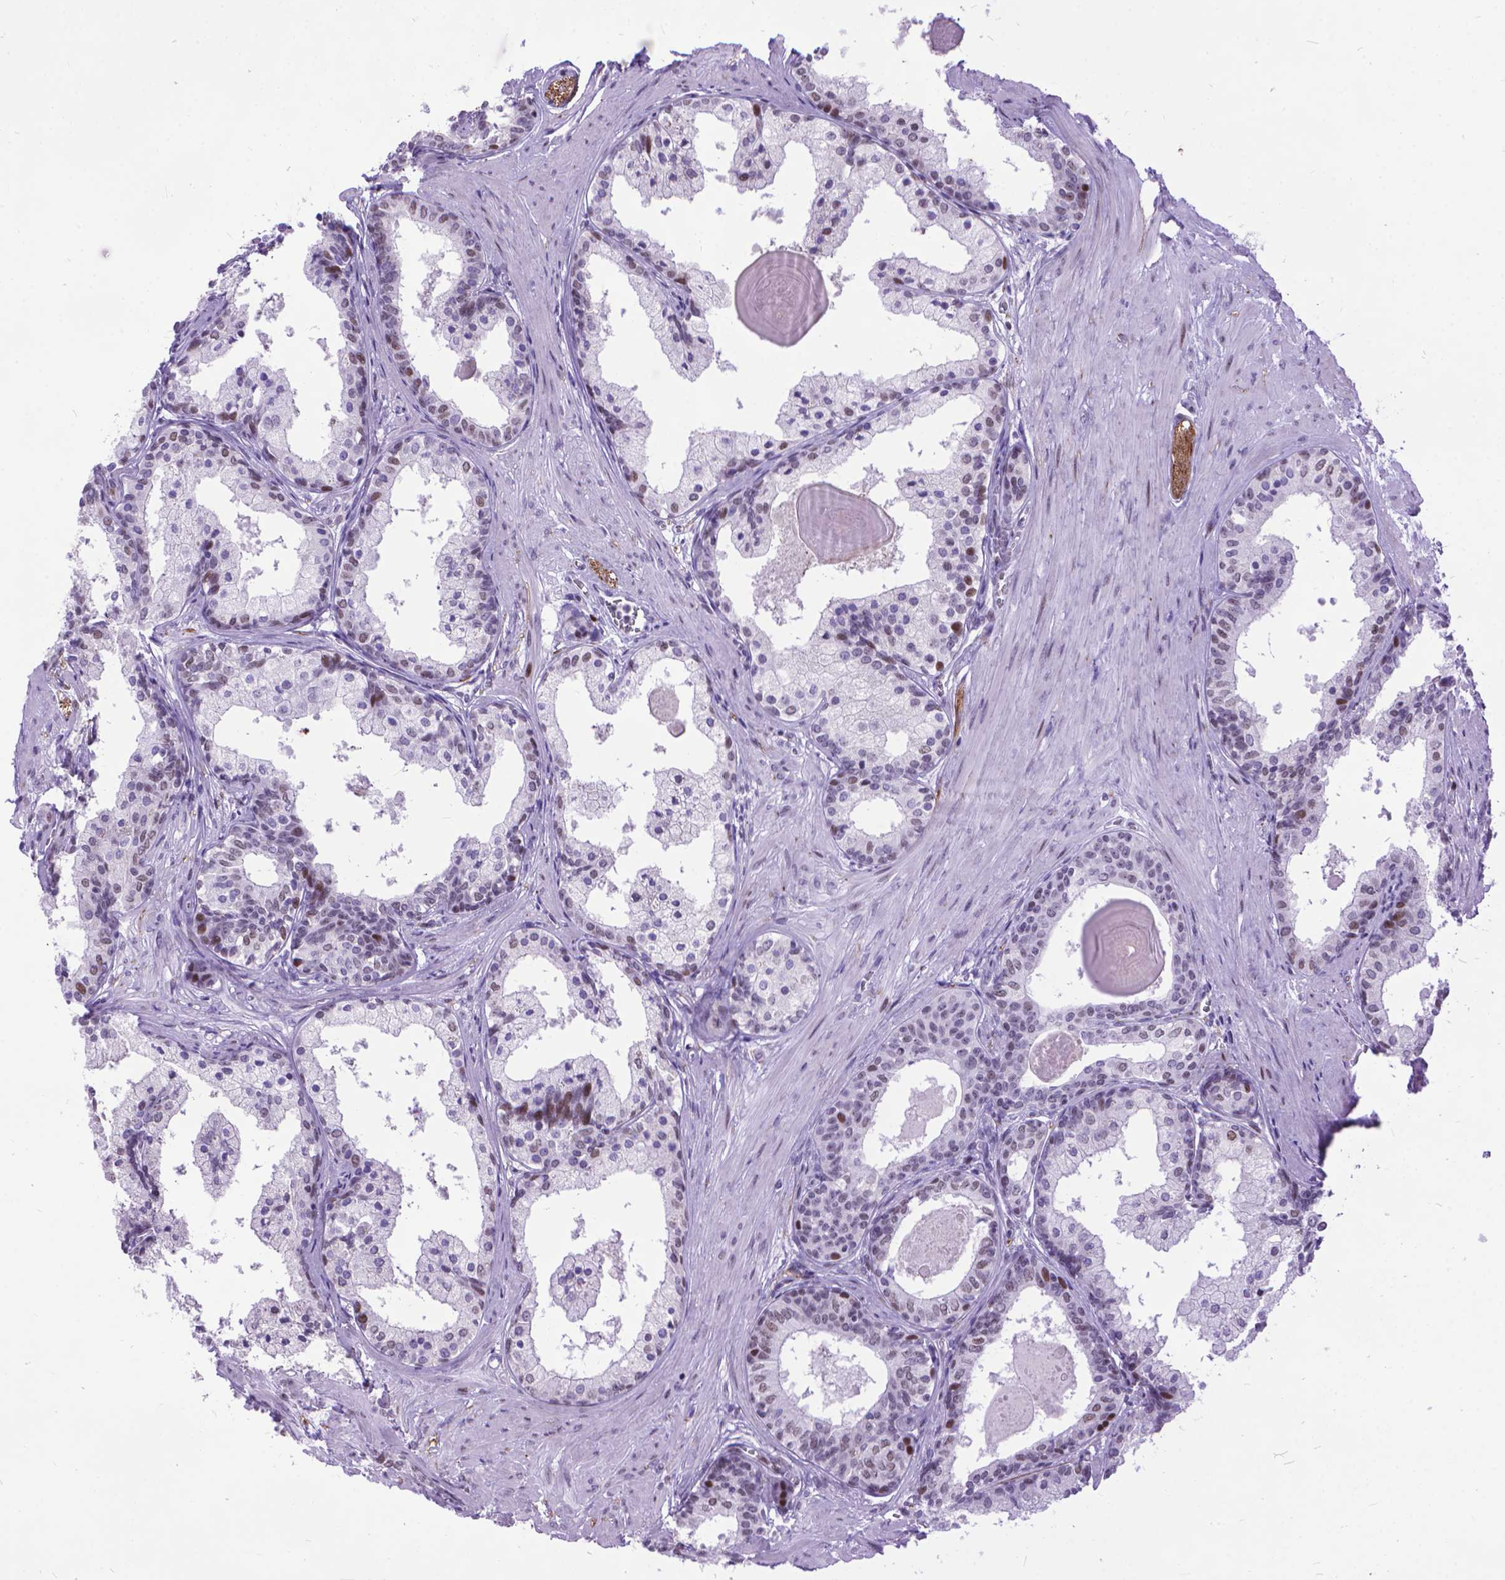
{"staining": {"intensity": "moderate", "quantity": "25%-75%", "location": "nuclear"}, "tissue": "prostate", "cell_type": "Glandular cells", "image_type": "normal", "snomed": [{"axis": "morphology", "description": "Normal tissue, NOS"}, {"axis": "topography", "description": "Prostate"}], "caption": "The photomicrograph displays a brown stain indicating the presence of a protein in the nuclear of glandular cells in prostate. (IHC, brightfield microscopy, high magnification).", "gene": "POLE4", "patient": {"sex": "male", "age": 61}}